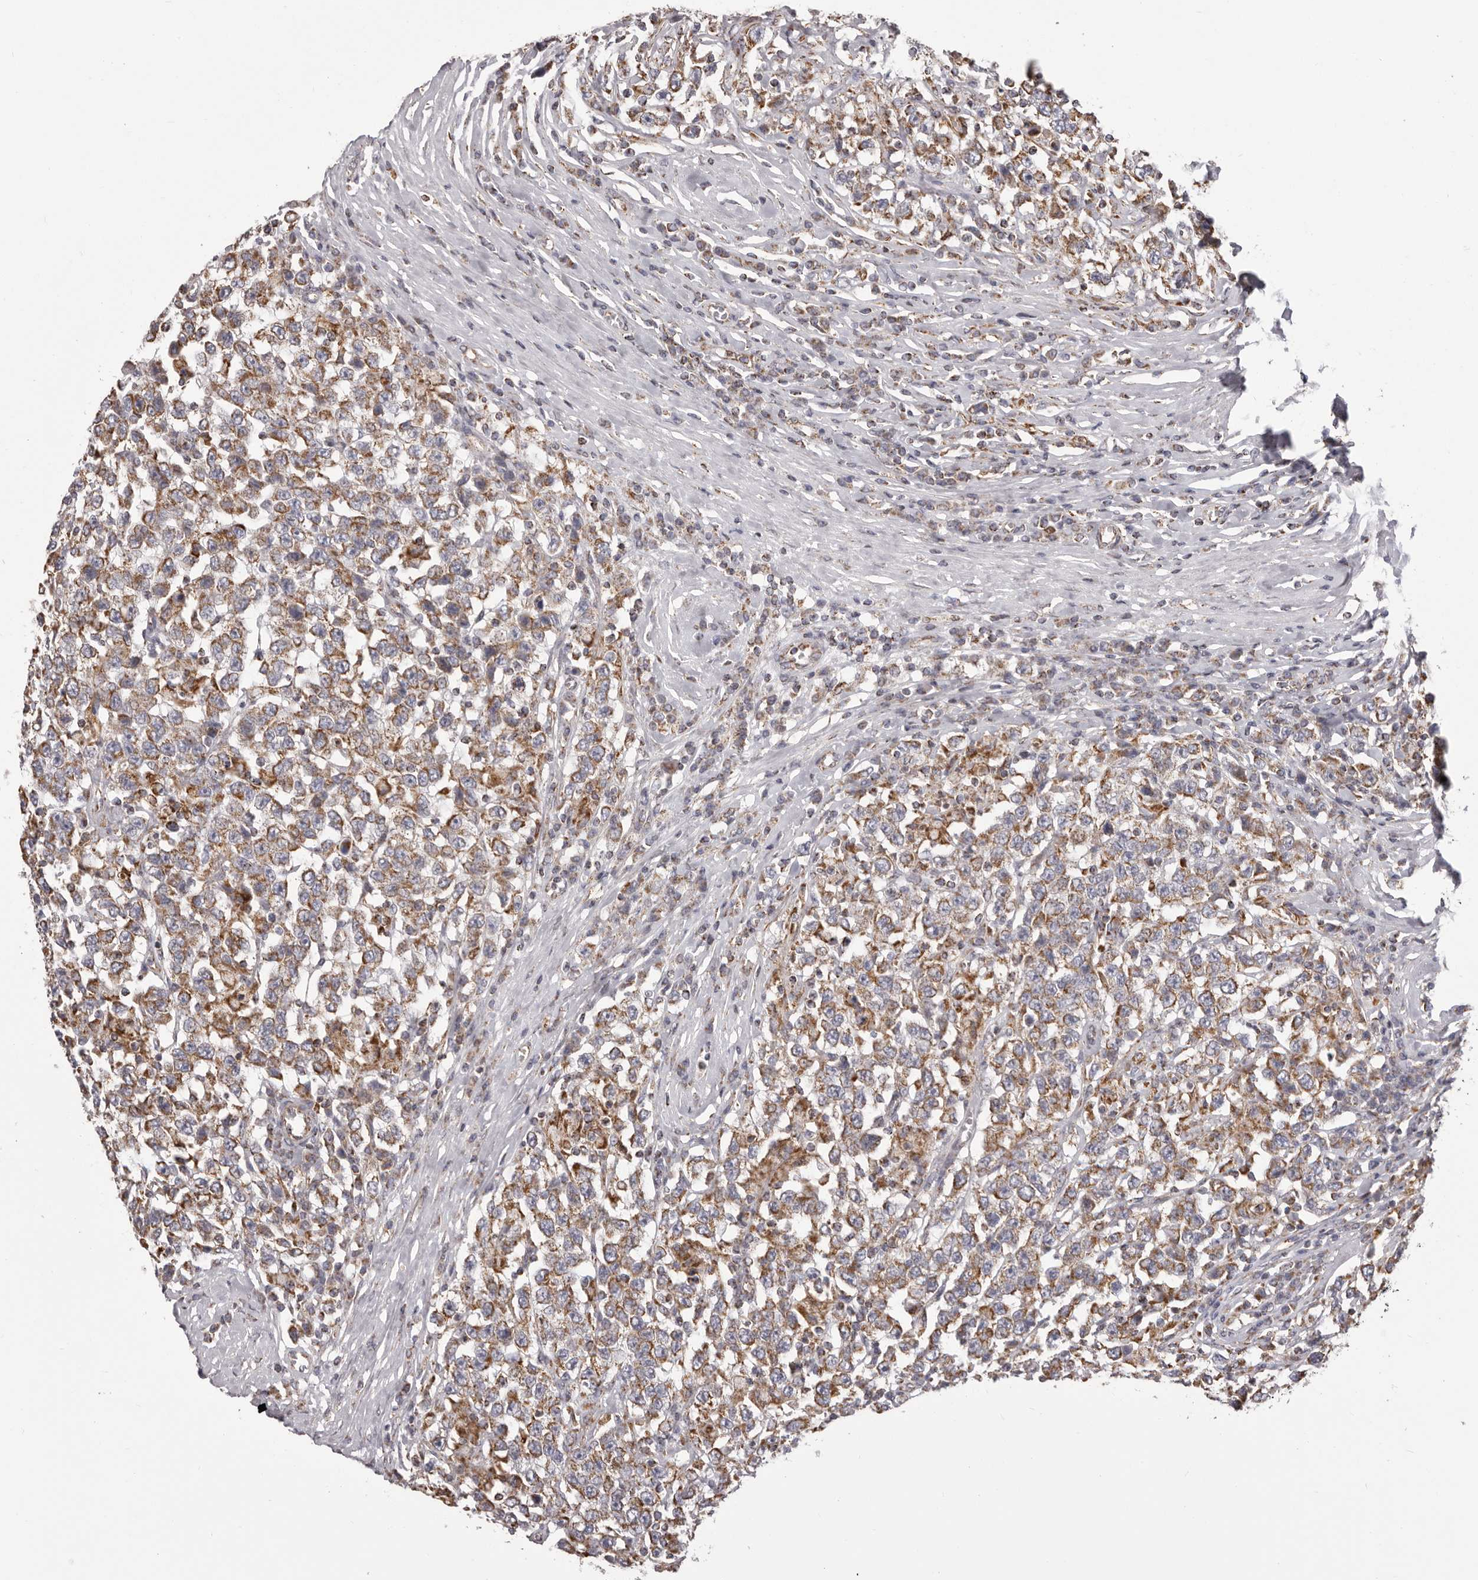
{"staining": {"intensity": "moderate", "quantity": "25%-75%", "location": "cytoplasmic/membranous"}, "tissue": "testis cancer", "cell_type": "Tumor cells", "image_type": "cancer", "snomed": [{"axis": "morphology", "description": "Seminoma, NOS"}, {"axis": "topography", "description": "Testis"}], "caption": "Moderate cytoplasmic/membranous protein expression is seen in approximately 25%-75% of tumor cells in testis seminoma.", "gene": "CHRM2", "patient": {"sex": "male", "age": 41}}